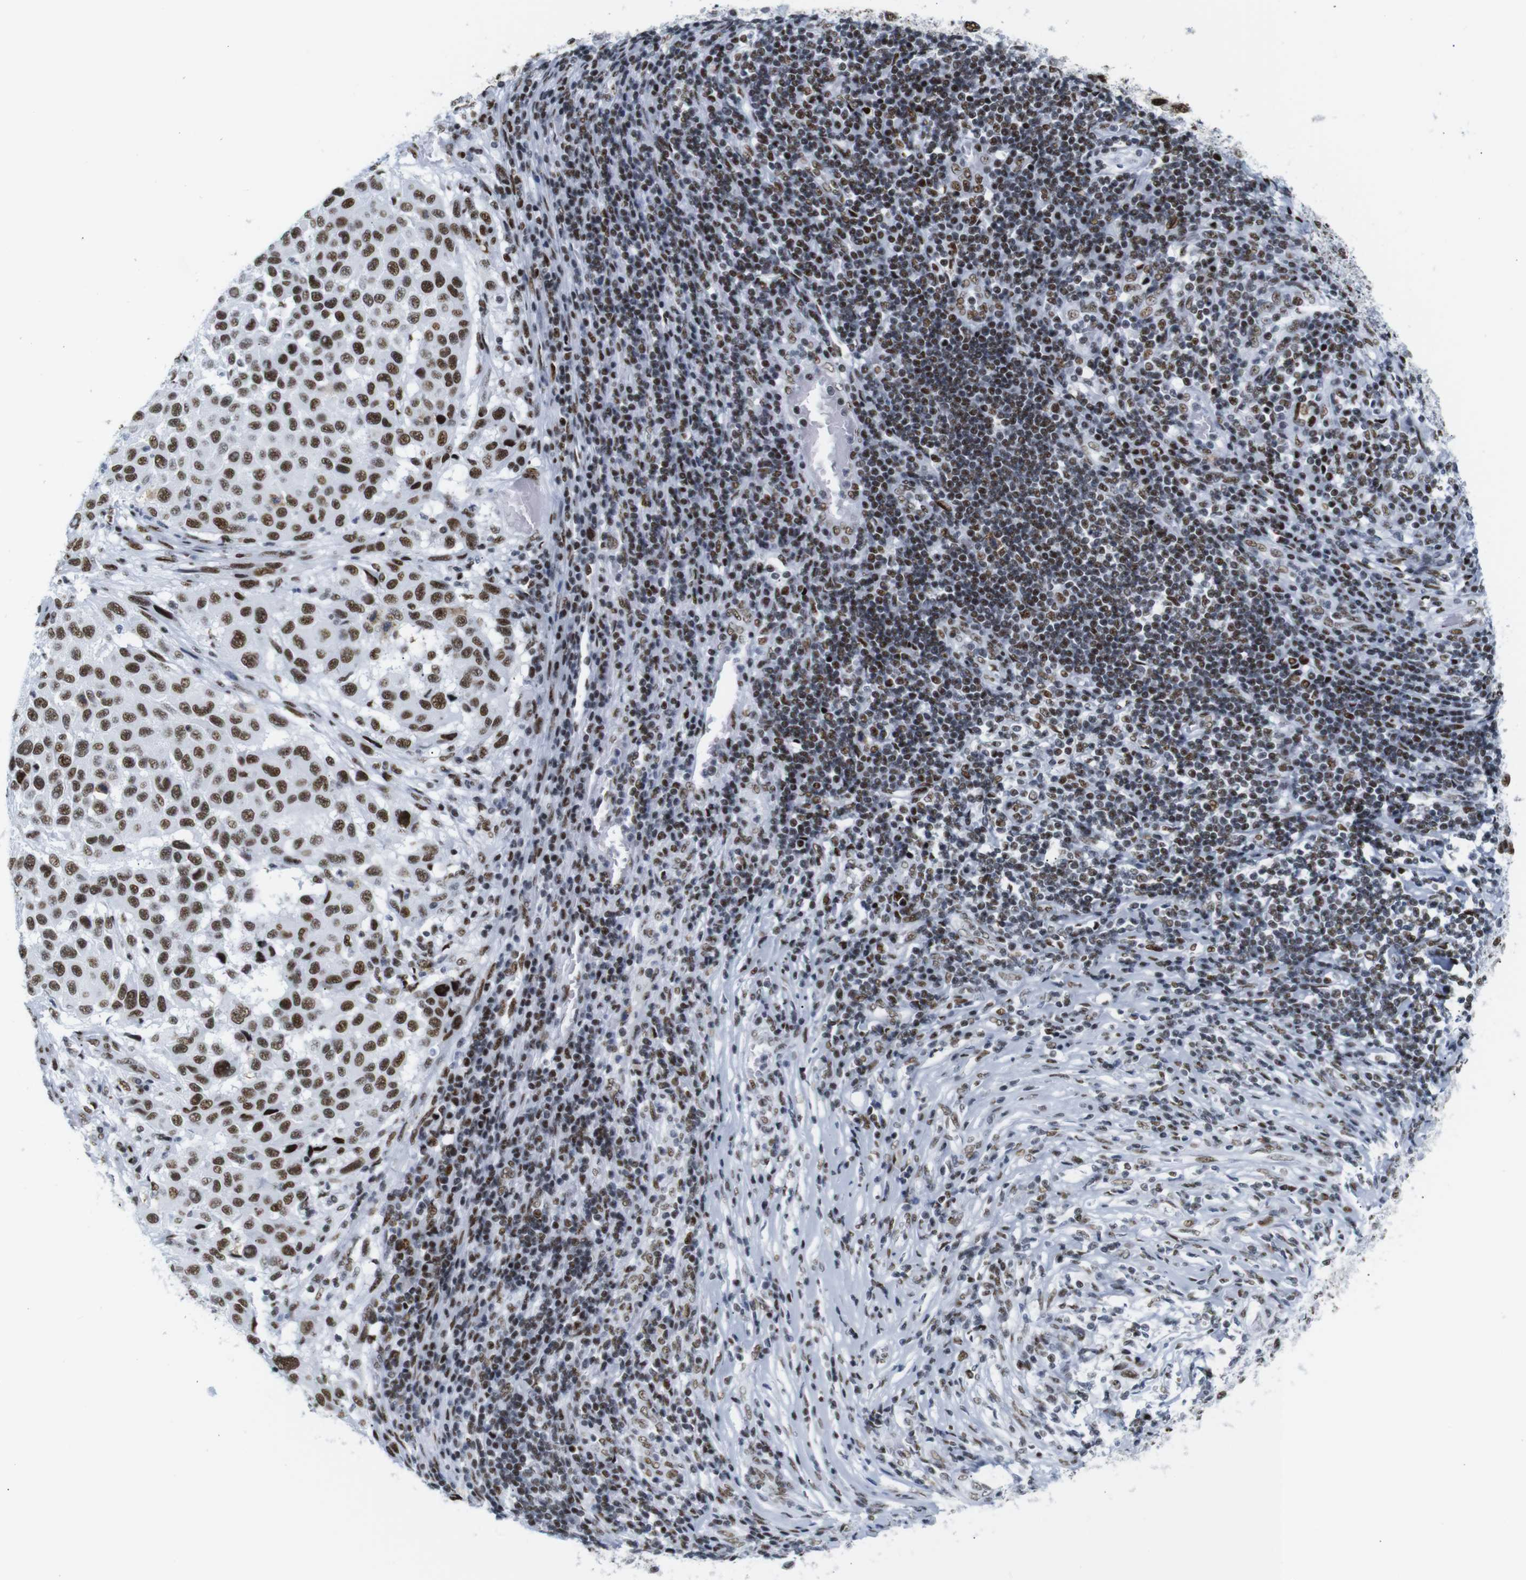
{"staining": {"intensity": "strong", "quantity": ">75%", "location": "nuclear"}, "tissue": "melanoma", "cell_type": "Tumor cells", "image_type": "cancer", "snomed": [{"axis": "morphology", "description": "Malignant melanoma, Metastatic site"}, {"axis": "topography", "description": "Lymph node"}], "caption": "A histopathology image showing strong nuclear expression in about >75% of tumor cells in melanoma, as visualized by brown immunohistochemical staining.", "gene": "TRA2B", "patient": {"sex": "male", "age": 61}}